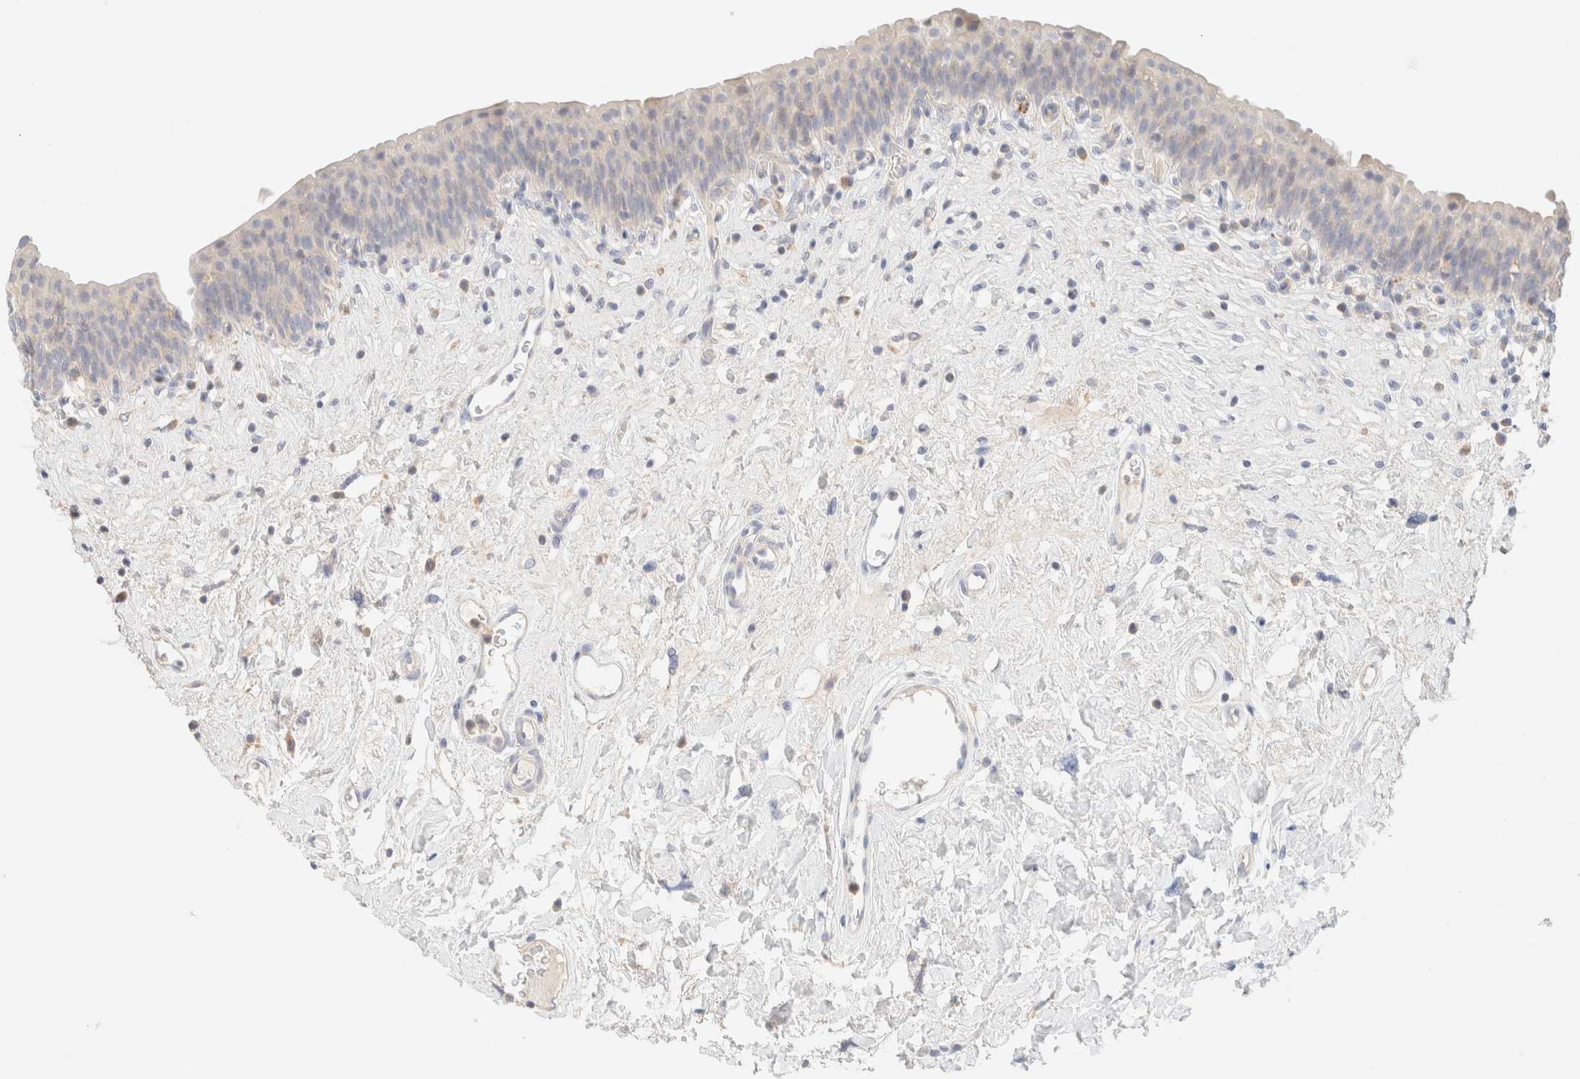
{"staining": {"intensity": "negative", "quantity": "none", "location": "none"}, "tissue": "urinary bladder", "cell_type": "Urothelial cells", "image_type": "normal", "snomed": [{"axis": "morphology", "description": "Normal tissue, NOS"}, {"axis": "topography", "description": "Urinary bladder"}], "caption": "High power microscopy histopathology image of an IHC micrograph of normal urinary bladder, revealing no significant positivity in urothelial cells. (DAB (3,3'-diaminobenzidine) immunohistochemistry (IHC) visualized using brightfield microscopy, high magnification).", "gene": "SARM1", "patient": {"sex": "male", "age": 83}}